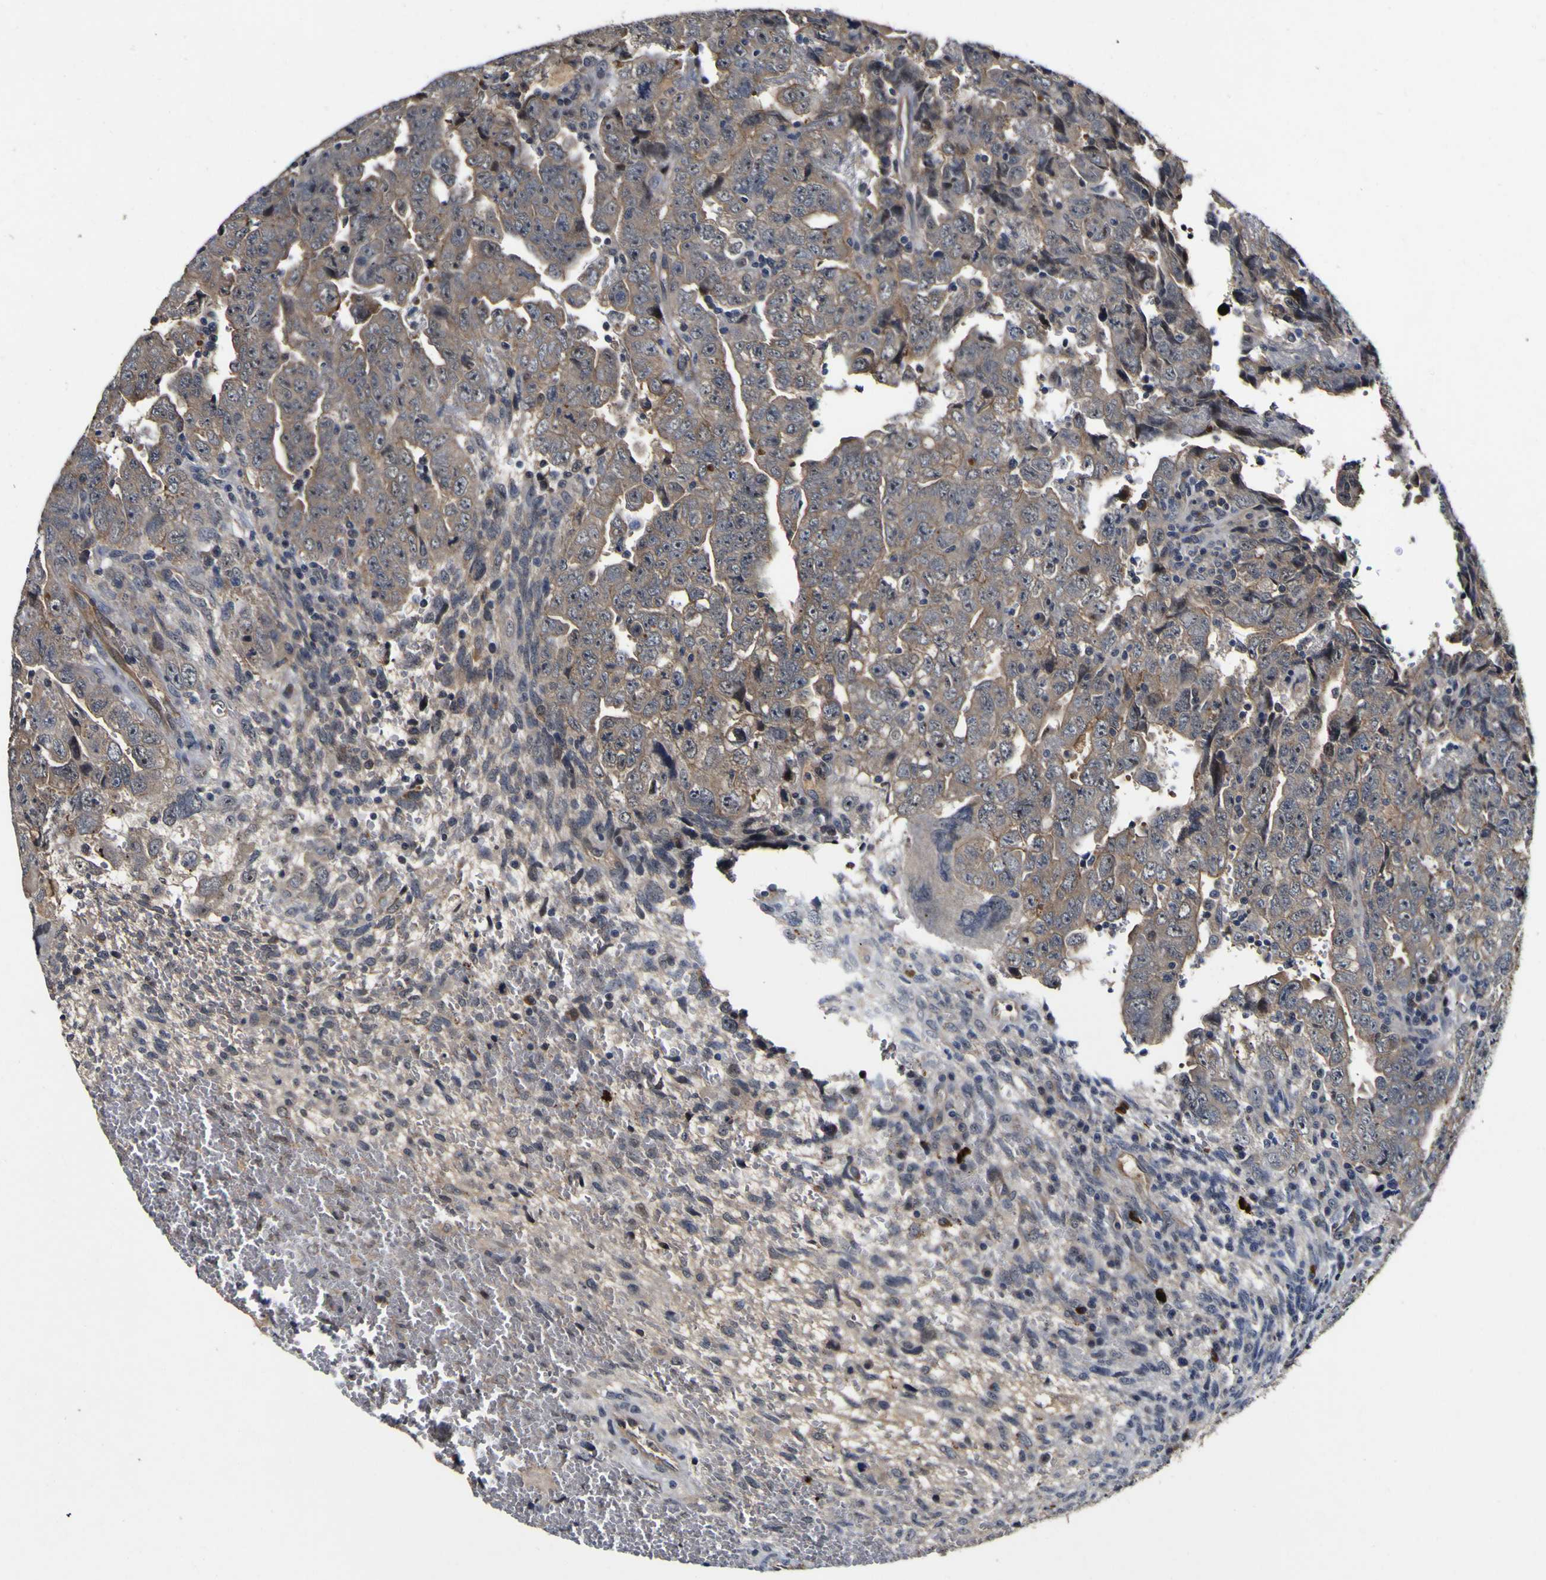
{"staining": {"intensity": "weak", "quantity": ">75%", "location": "cytoplasmic/membranous"}, "tissue": "testis cancer", "cell_type": "Tumor cells", "image_type": "cancer", "snomed": [{"axis": "morphology", "description": "Carcinoma, Embryonal, NOS"}, {"axis": "topography", "description": "Testis"}], "caption": "Protein expression analysis of human embryonal carcinoma (testis) reveals weak cytoplasmic/membranous expression in approximately >75% of tumor cells. (IHC, brightfield microscopy, high magnification).", "gene": "CCL2", "patient": {"sex": "male", "age": 28}}